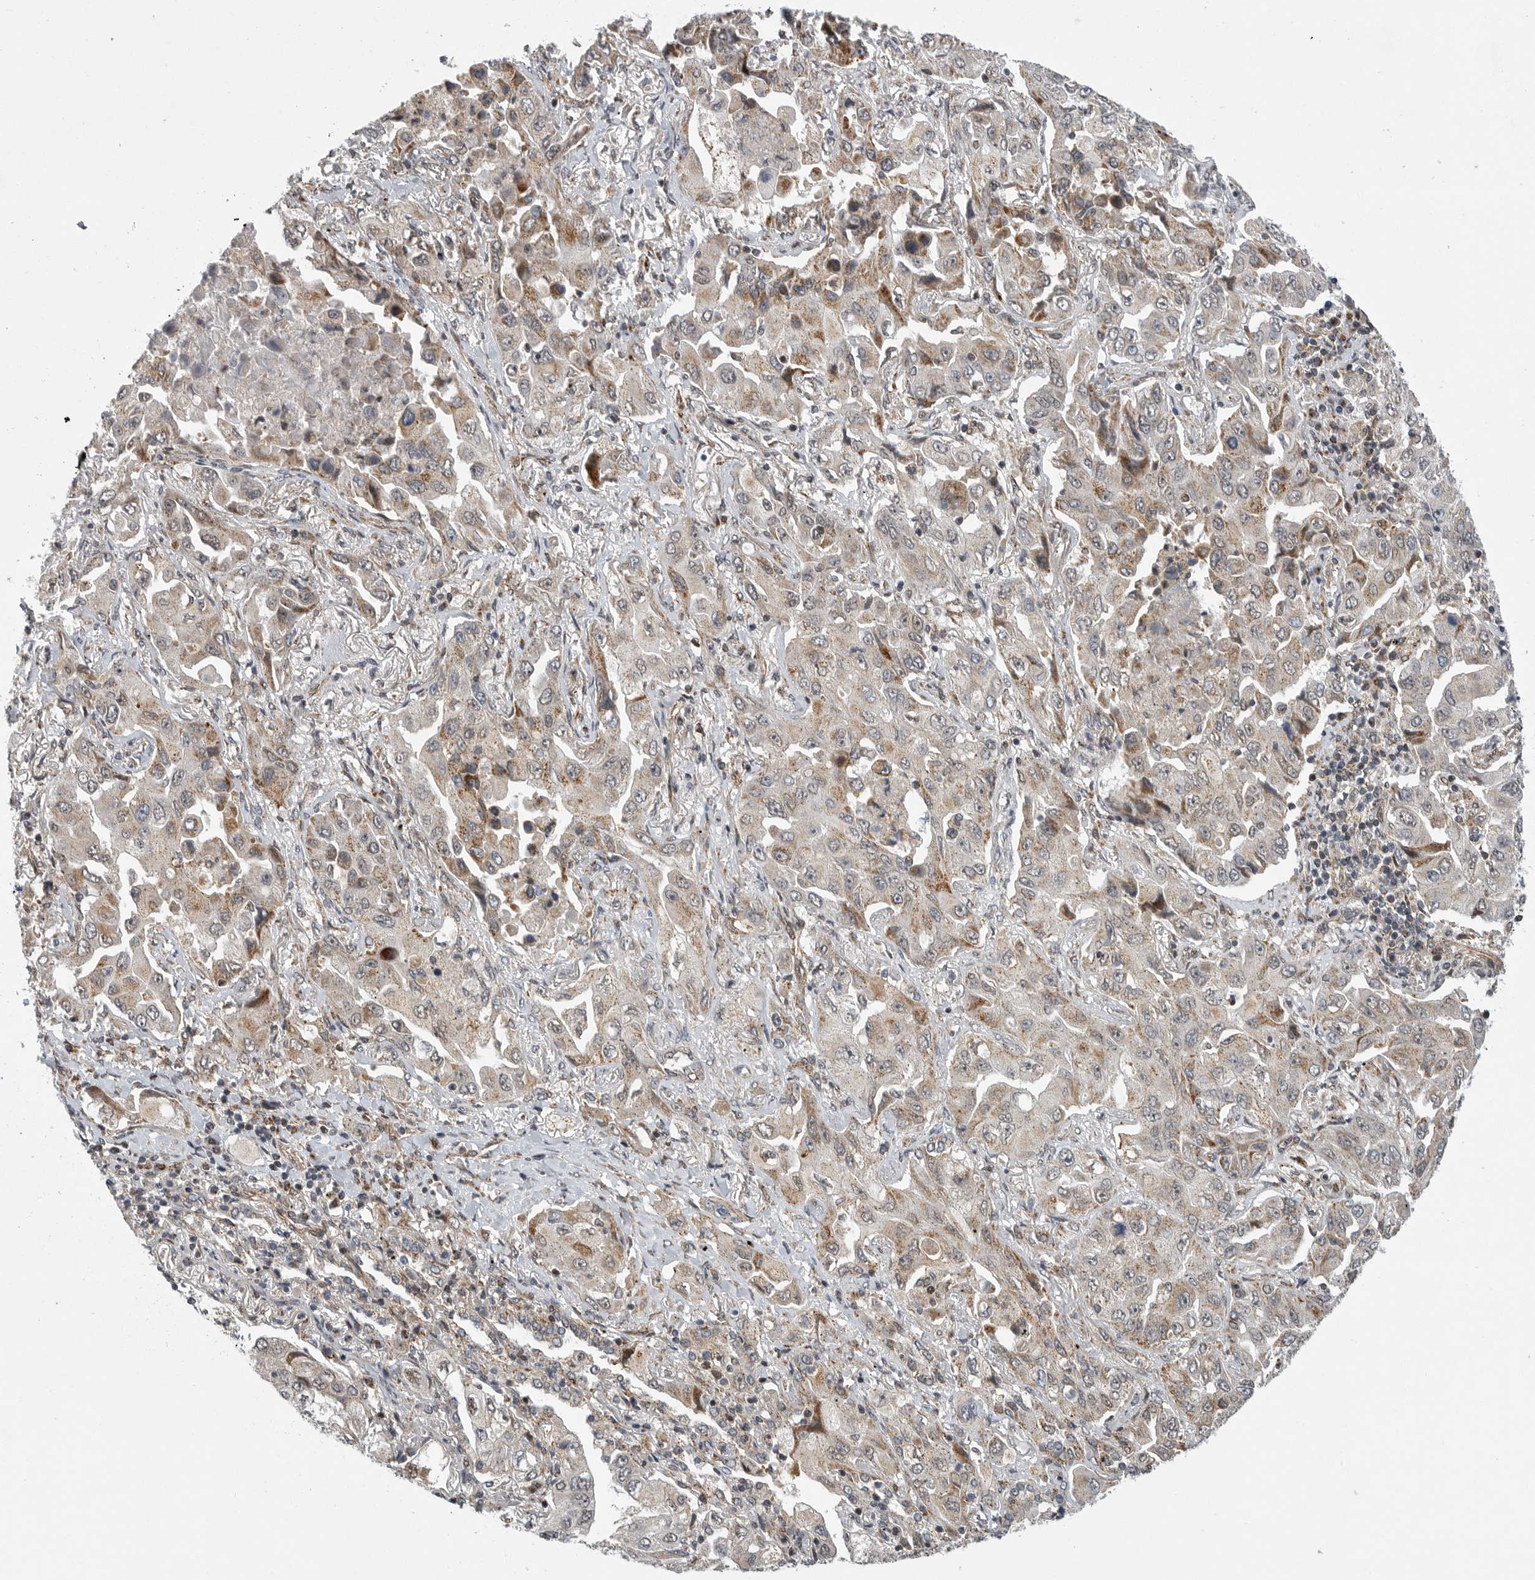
{"staining": {"intensity": "moderate", "quantity": "25%-75%", "location": "cytoplasmic/membranous"}, "tissue": "lung cancer", "cell_type": "Tumor cells", "image_type": "cancer", "snomed": [{"axis": "morphology", "description": "Adenocarcinoma, NOS"}, {"axis": "topography", "description": "Lung"}], "caption": "About 25%-75% of tumor cells in lung cancer (adenocarcinoma) reveal moderate cytoplasmic/membranous protein expression as visualized by brown immunohistochemical staining.", "gene": "TMPRSS11F", "patient": {"sex": "female", "age": 65}}